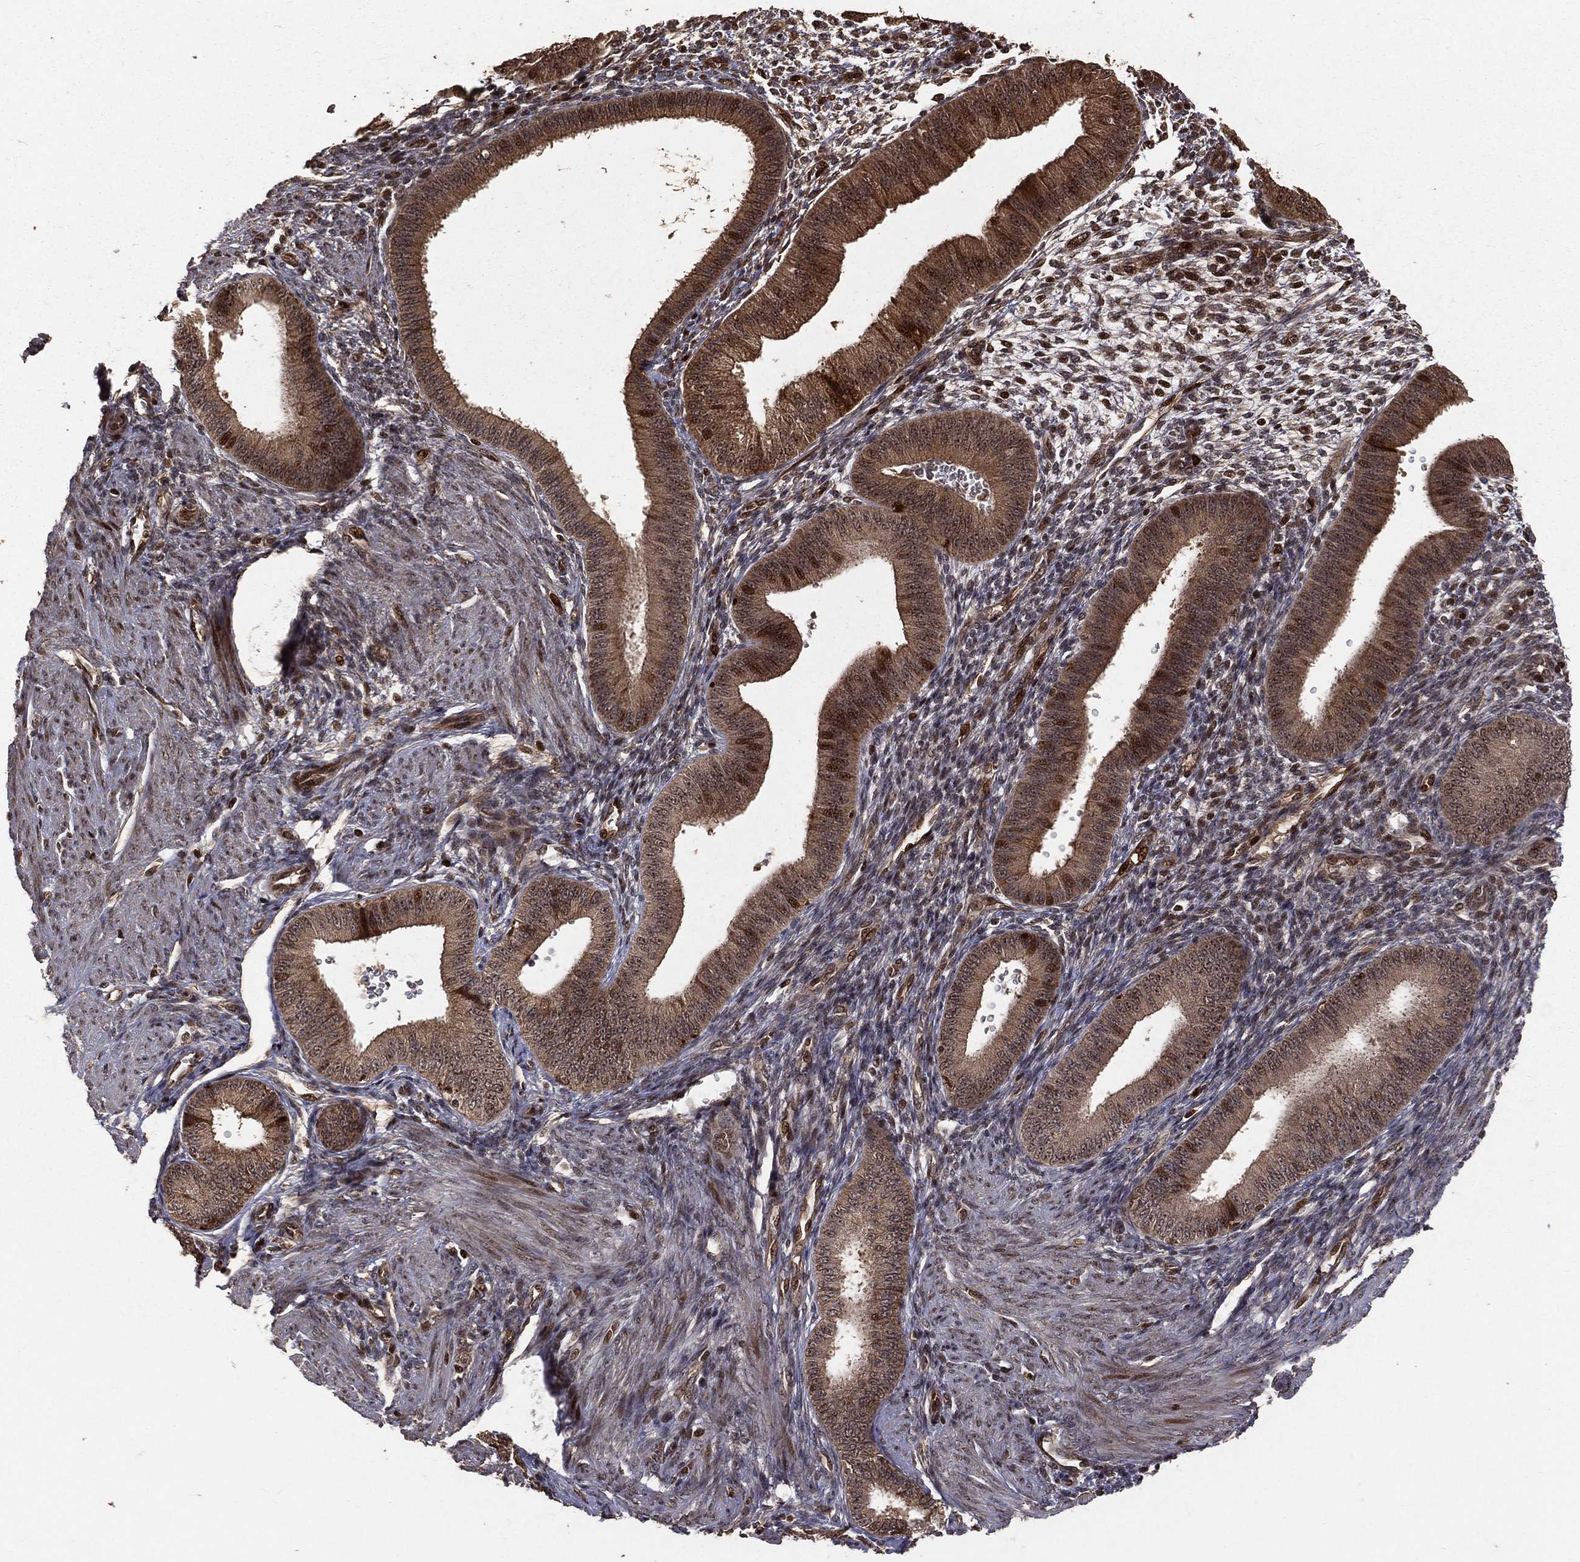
{"staining": {"intensity": "strong", "quantity": "<25%", "location": "nuclear"}, "tissue": "endometrium", "cell_type": "Cells in endometrial stroma", "image_type": "normal", "snomed": [{"axis": "morphology", "description": "Normal tissue, NOS"}, {"axis": "topography", "description": "Endometrium"}], "caption": "A photomicrograph of endometrium stained for a protein displays strong nuclear brown staining in cells in endometrial stroma. The protein is stained brown, and the nuclei are stained in blue (DAB (3,3'-diaminobenzidine) IHC with brightfield microscopy, high magnification).", "gene": "MAPK1", "patient": {"sex": "female", "age": 39}}